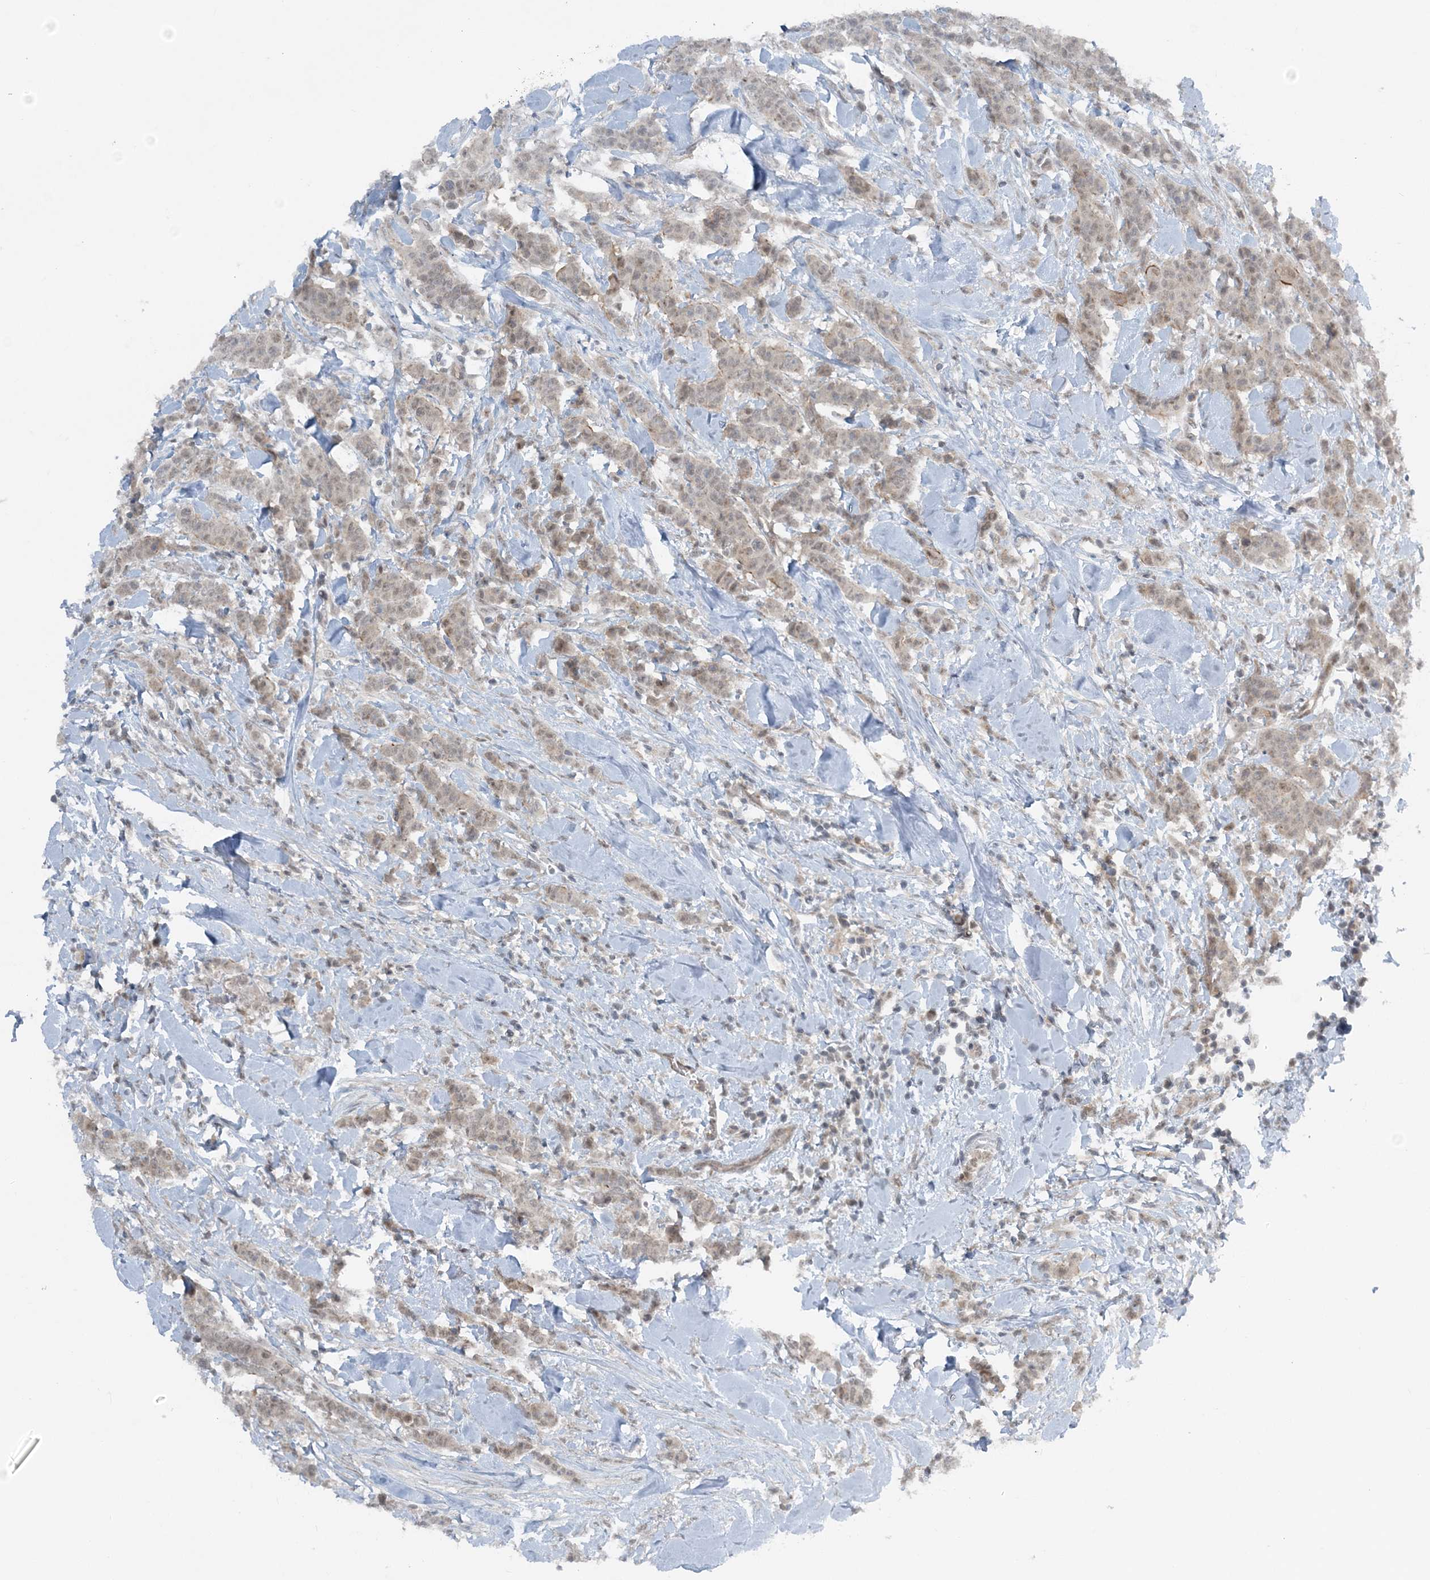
{"staining": {"intensity": "weak", "quantity": "<25%", "location": "nuclear"}, "tissue": "breast cancer", "cell_type": "Tumor cells", "image_type": "cancer", "snomed": [{"axis": "morphology", "description": "Duct carcinoma"}, {"axis": "topography", "description": "Breast"}], "caption": "The image shows no significant expression in tumor cells of breast intraductal carcinoma.", "gene": "ATP11A", "patient": {"sex": "female", "age": 40}}